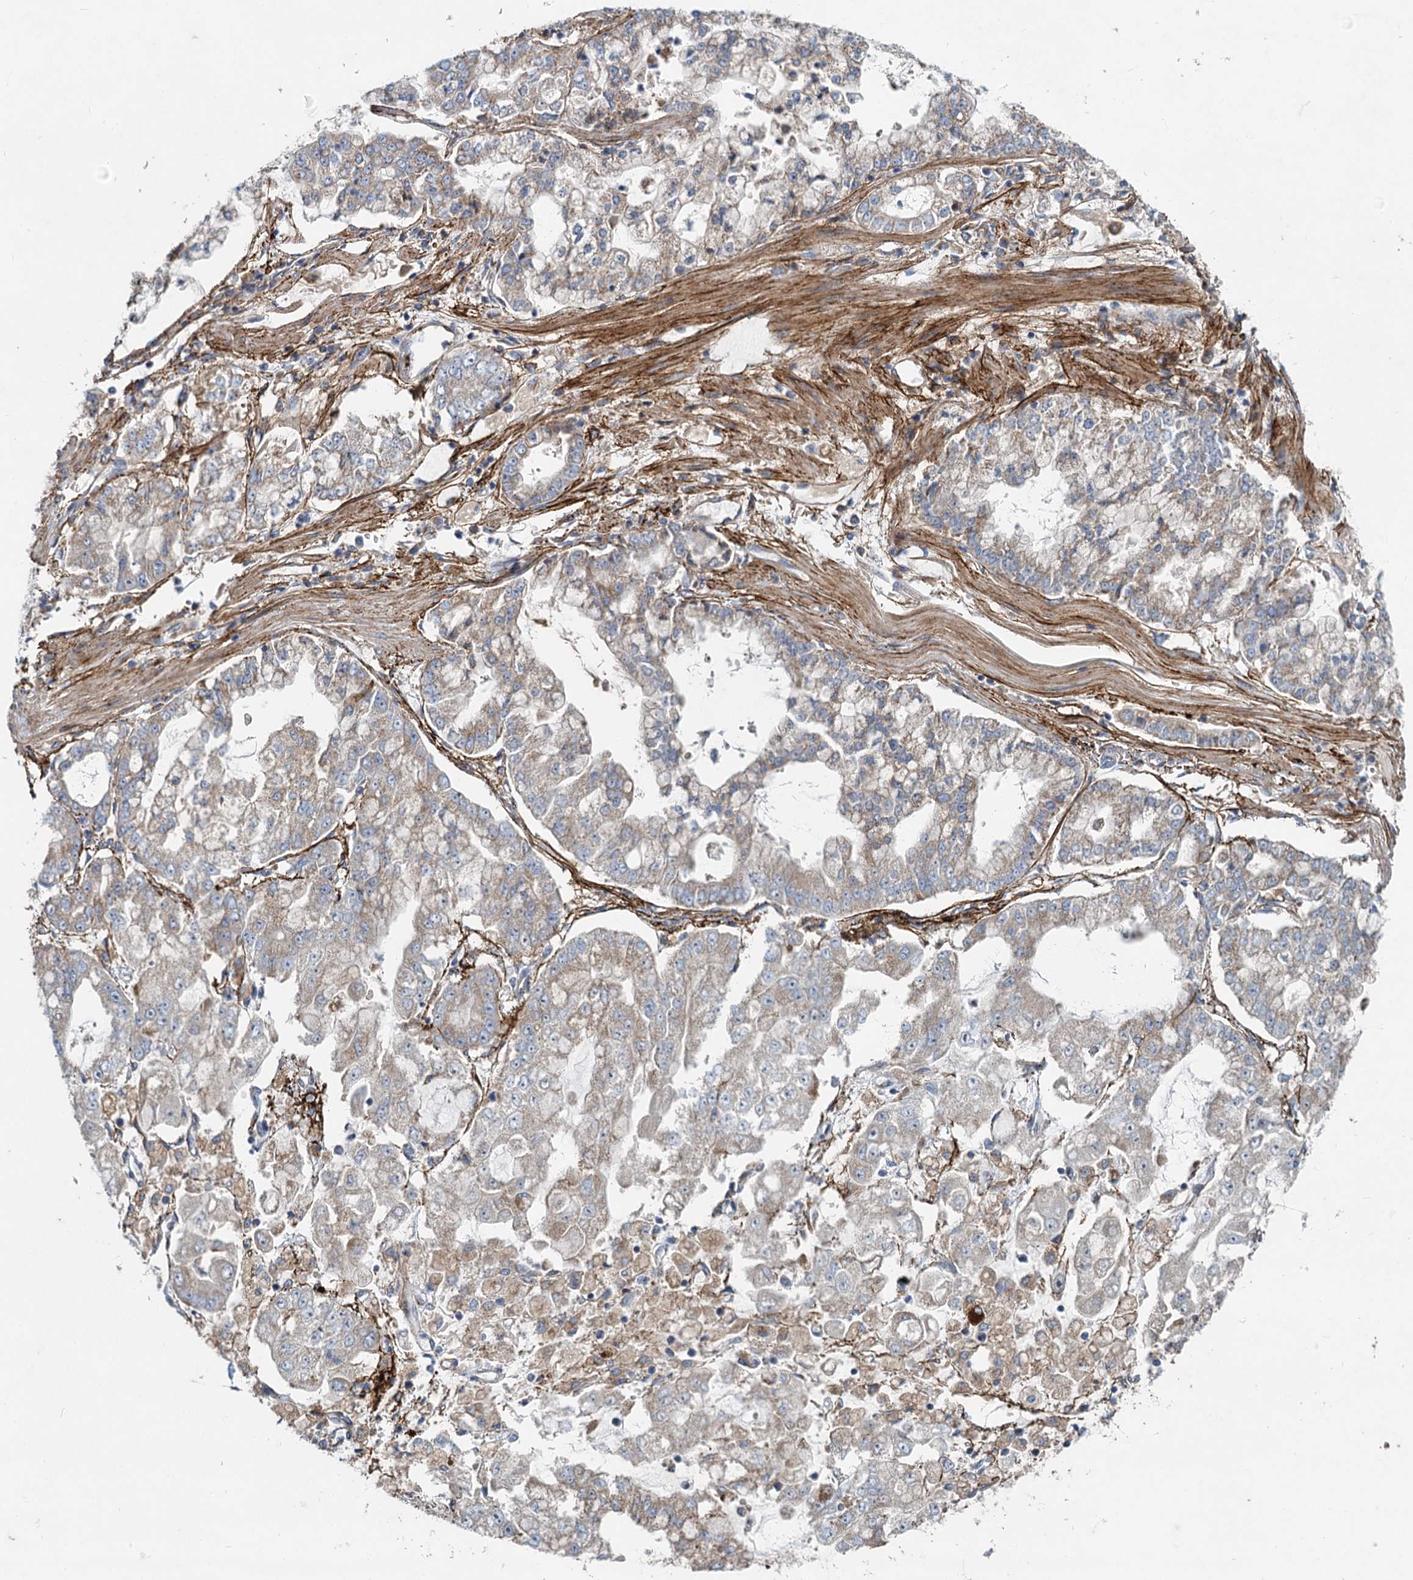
{"staining": {"intensity": "weak", "quantity": ">75%", "location": "cytoplasmic/membranous"}, "tissue": "stomach cancer", "cell_type": "Tumor cells", "image_type": "cancer", "snomed": [{"axis": "morphology", "description": "Adenocarcinoma, NOS"}, {"axis": "topography", "description": "Stomach"}], "caption": "Immunohistochemical staining of stomach adenocarcinoma demonstrates low levels of weak cytoplasmic/membranous protein positivity in approximately >75% of tumor cells. The staining was performed using DAB to visualize the protein expression in brown, while the nuclei were stained in blue with hematoxylin (Magnification: 20x).", "gene": "ADCY2", "patient": {"sex": "male", "age": 76}}